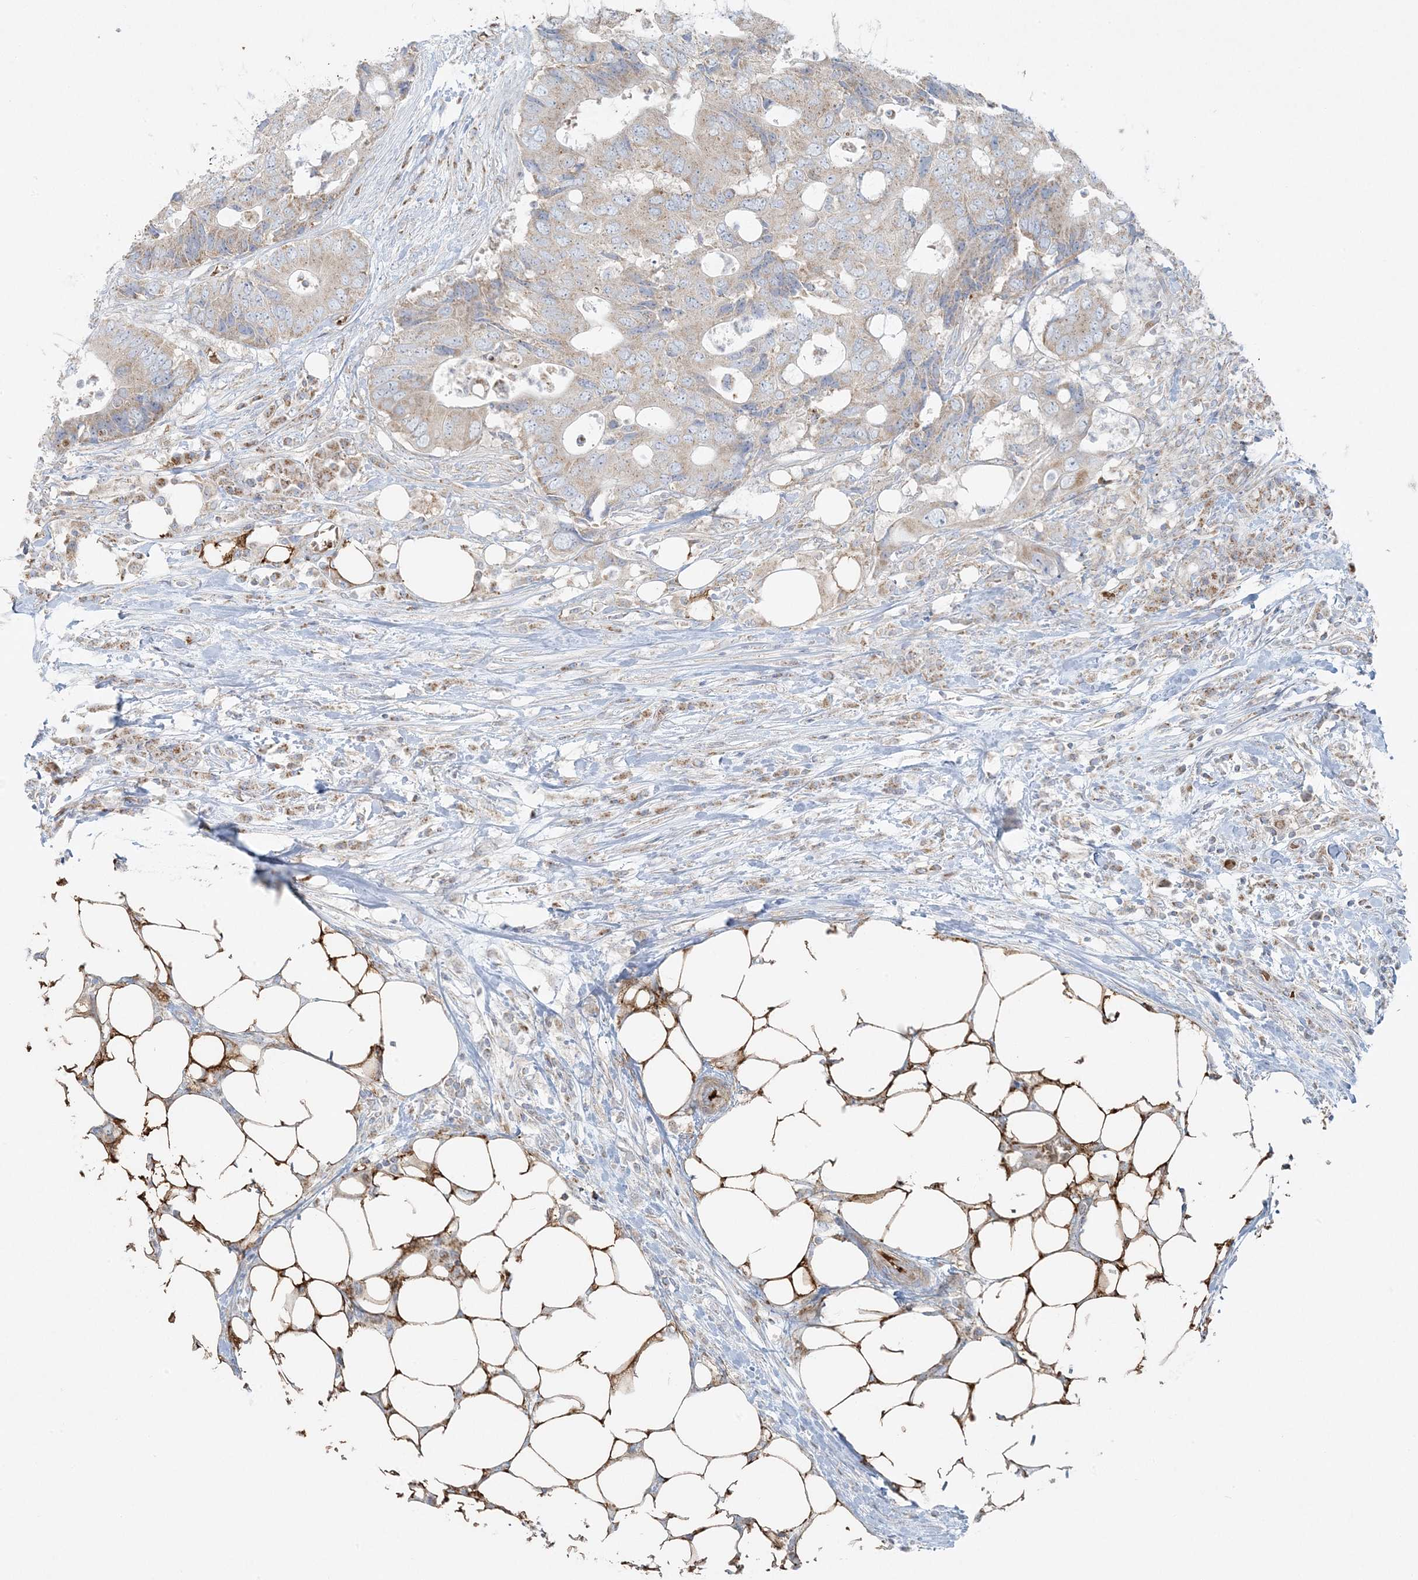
{"staining": {"intensity": "negative", "quantity": "none", "location": "none"}, "tissue": "colorectal cancer", "cell_type": "Tumor cells", "image_type": "cancer", "snomed": [{"axis": "morphology", "description": "Adenocarcinoma, NOS"}, {"axis": "topography", "description": "Colon"}], "caption": "The histopathology image reveals no staining of tumor cells in colorectal cancer (adenocarcinoma).", "gene": "PIK3R4", "patient": {"sex": "male", "age": 71}}